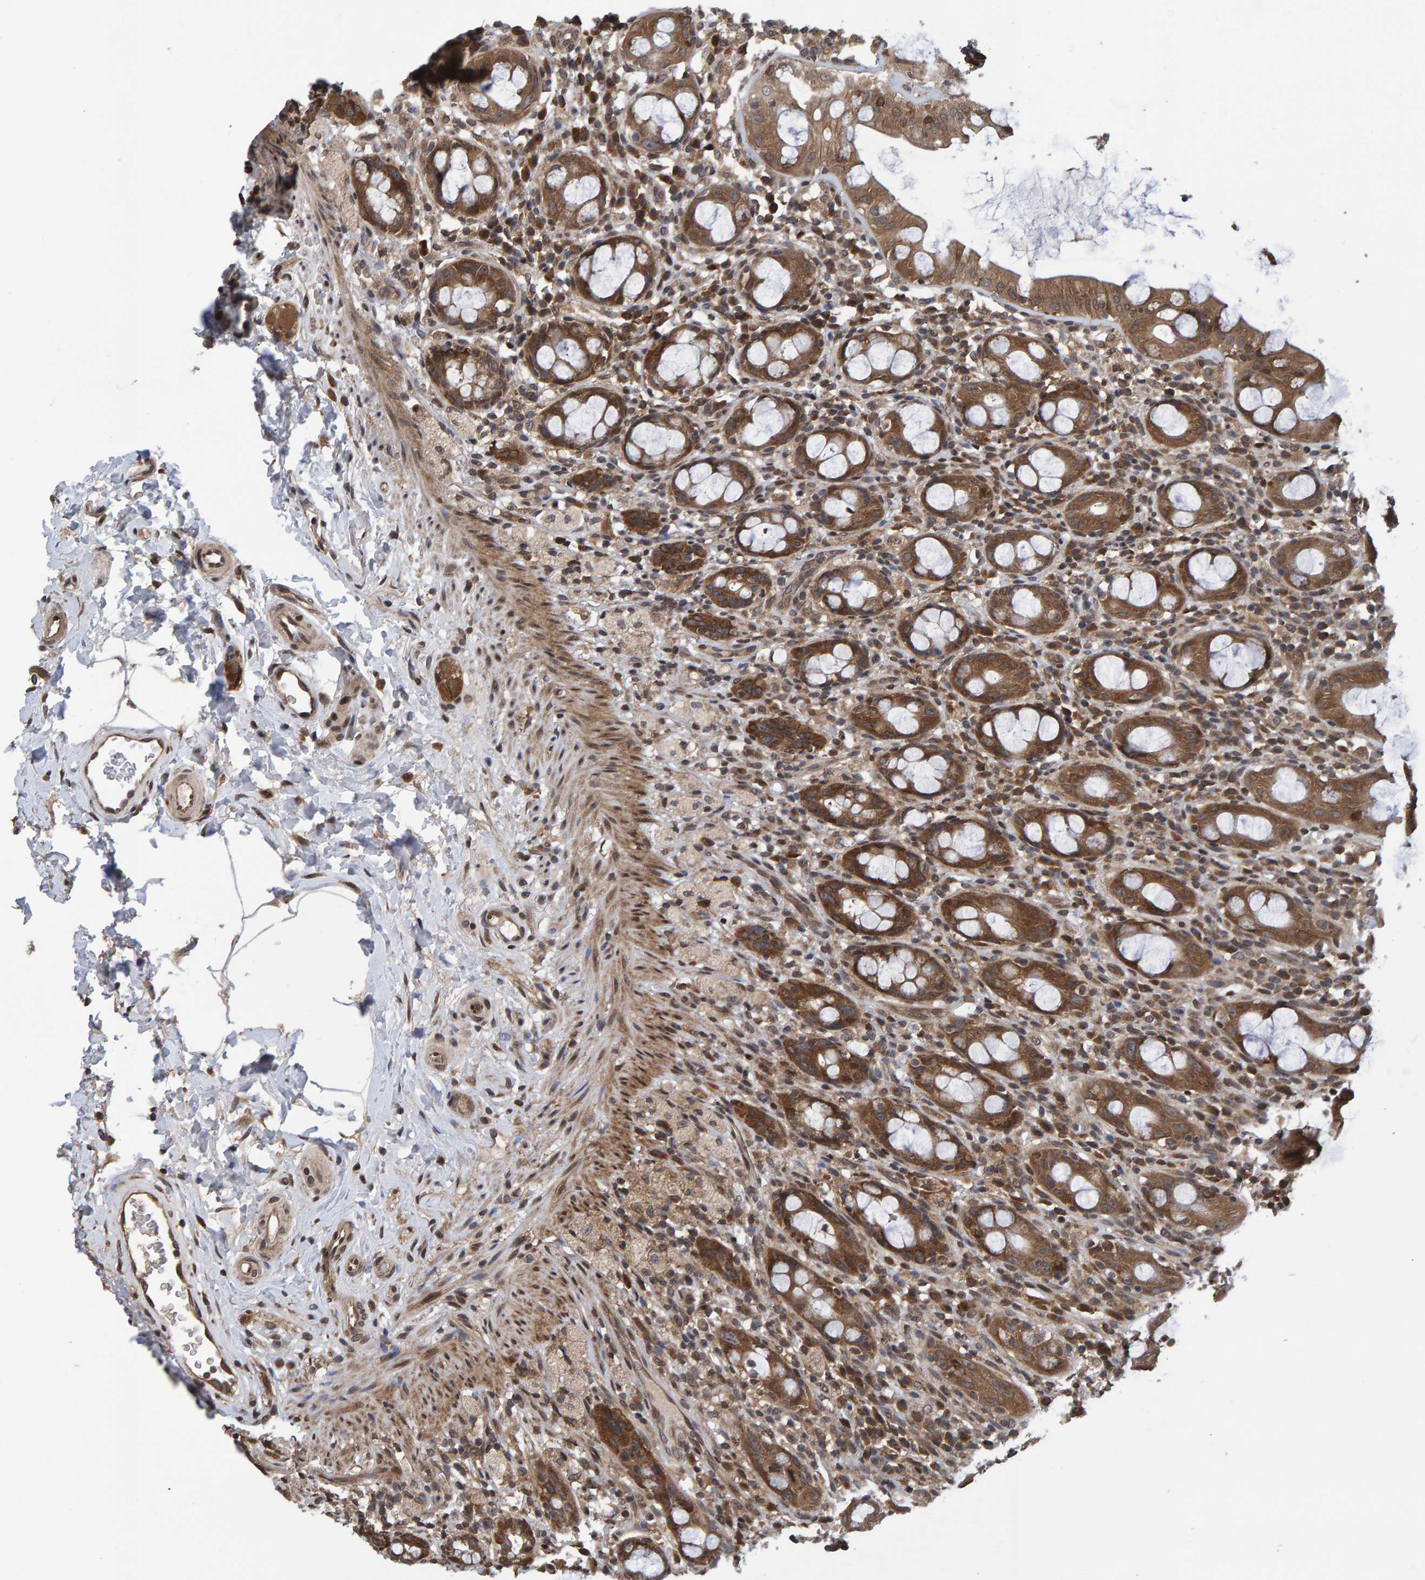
{"staining": {"intensity": "strong", "quantity": ">75%", "location": "cytoplasmic/membranous"}, "tissue": "rectum", "cell_type": "Glandular cells", "image_type": "normal", "snomed": [{"axis": "morphology", "description": "Normal tissue, NOS"}, {"axis": "topography", "description": "Rectum"}], "caption": "Immunohistochemistry (DAB (3,3'-diaminobenzidine)) staining of benign rectum displays strong cytoplasmic/membranous protein staining in about >75% of glandular cells.", "gene": "GAB2", "patient": {"sex": "male", "age": 44}}